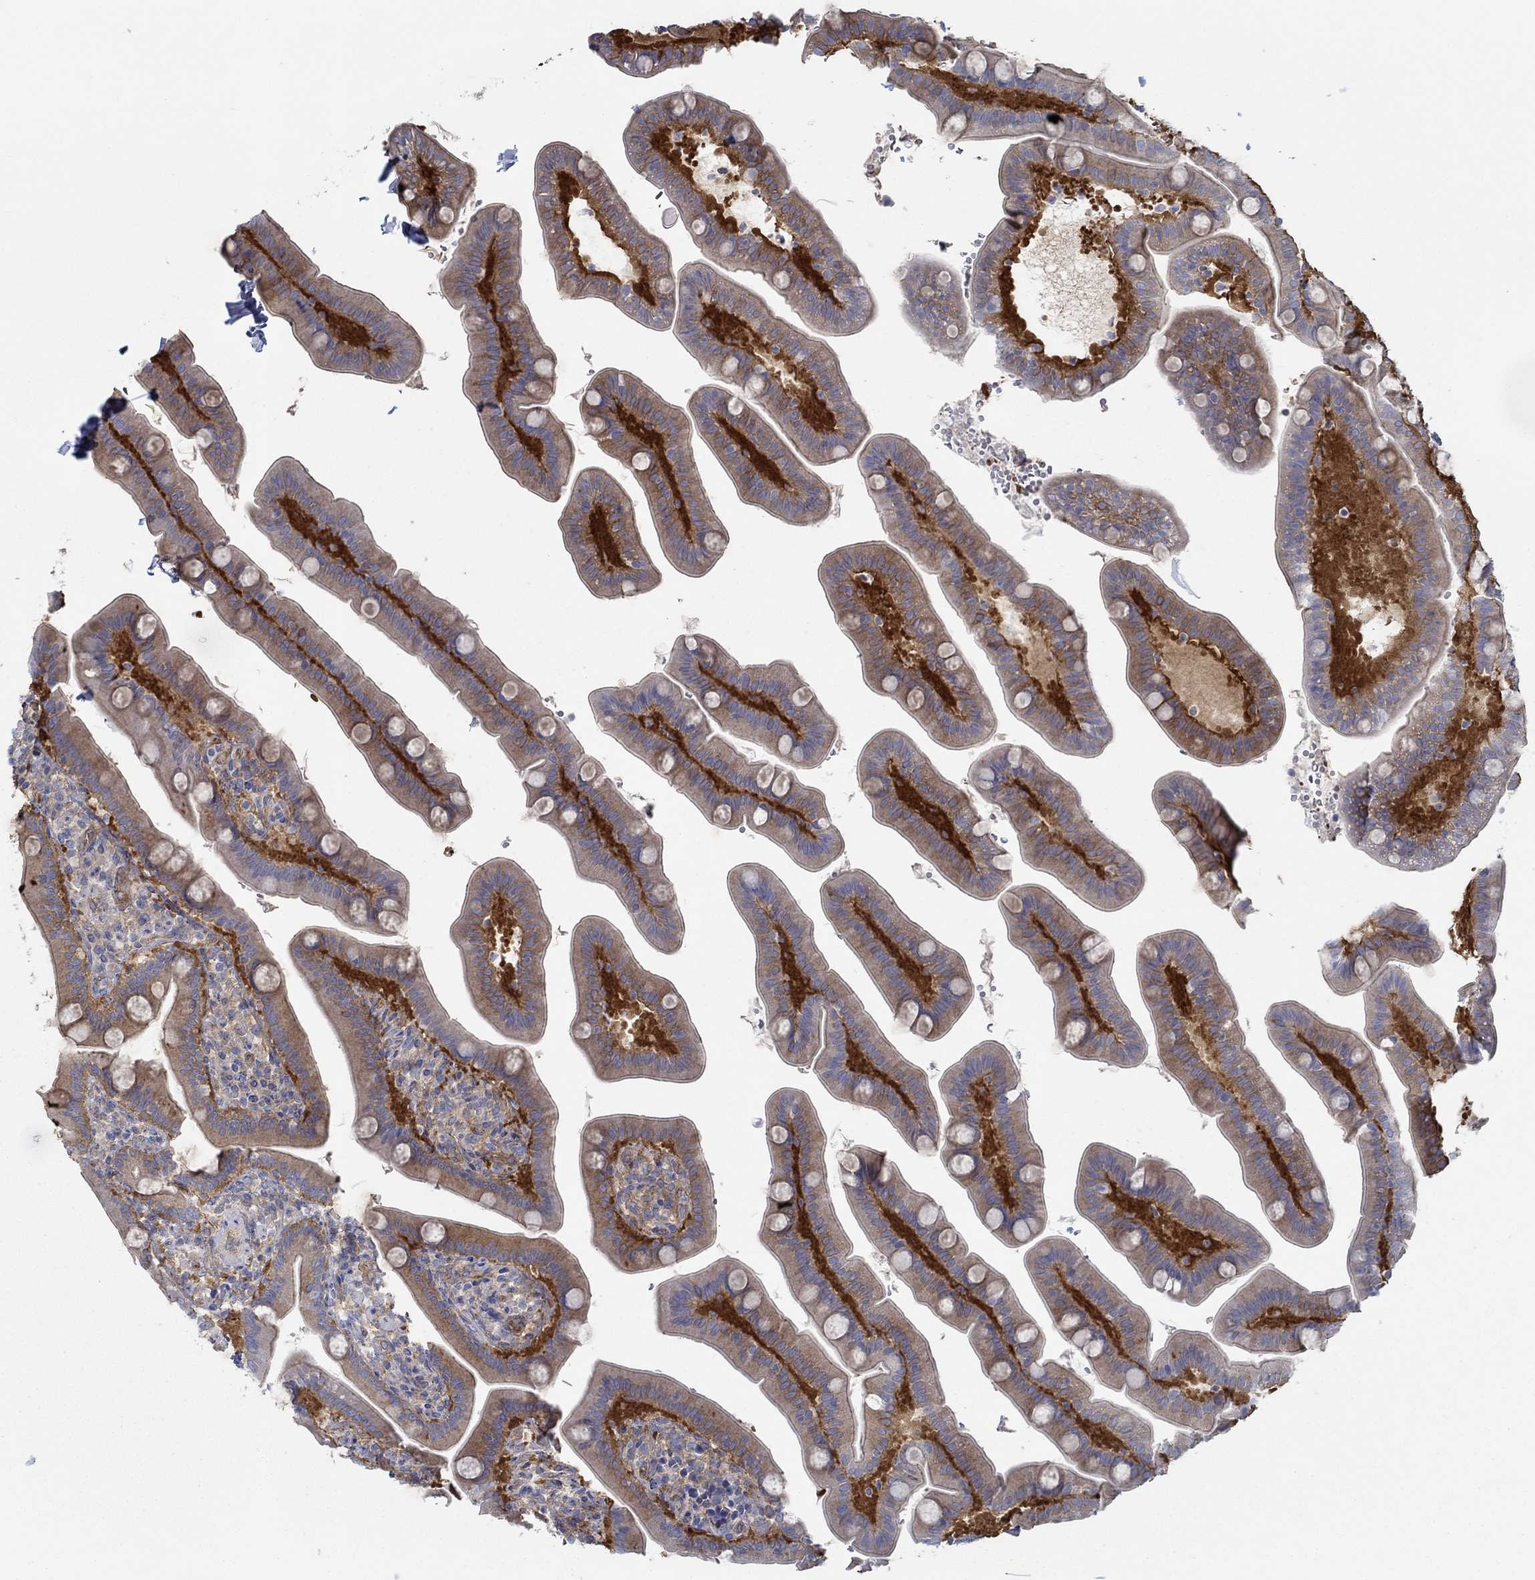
{"staining": {"intensity": "moderate", "quantity": "25%-75%", "location": "cytoplasmic/membranous"}, "tissue": "small intestine", "cell_type": "Glandular cells", "image_type": "normal", "snomed": [{"axis": "morphology", "description": "Normal tissue, NOS"}, {"axis": "topography", "description": "Small intestine"}], "caption": "IHC image of benign small intestine stained for a protein (brown), which demonstrates medium levels of moderate cytoplasmic/membranous positivity in approximately 25%-75% of glandular cells.", "gene": "SPAG9", "patient": {"sex": "male", "age": 66}}